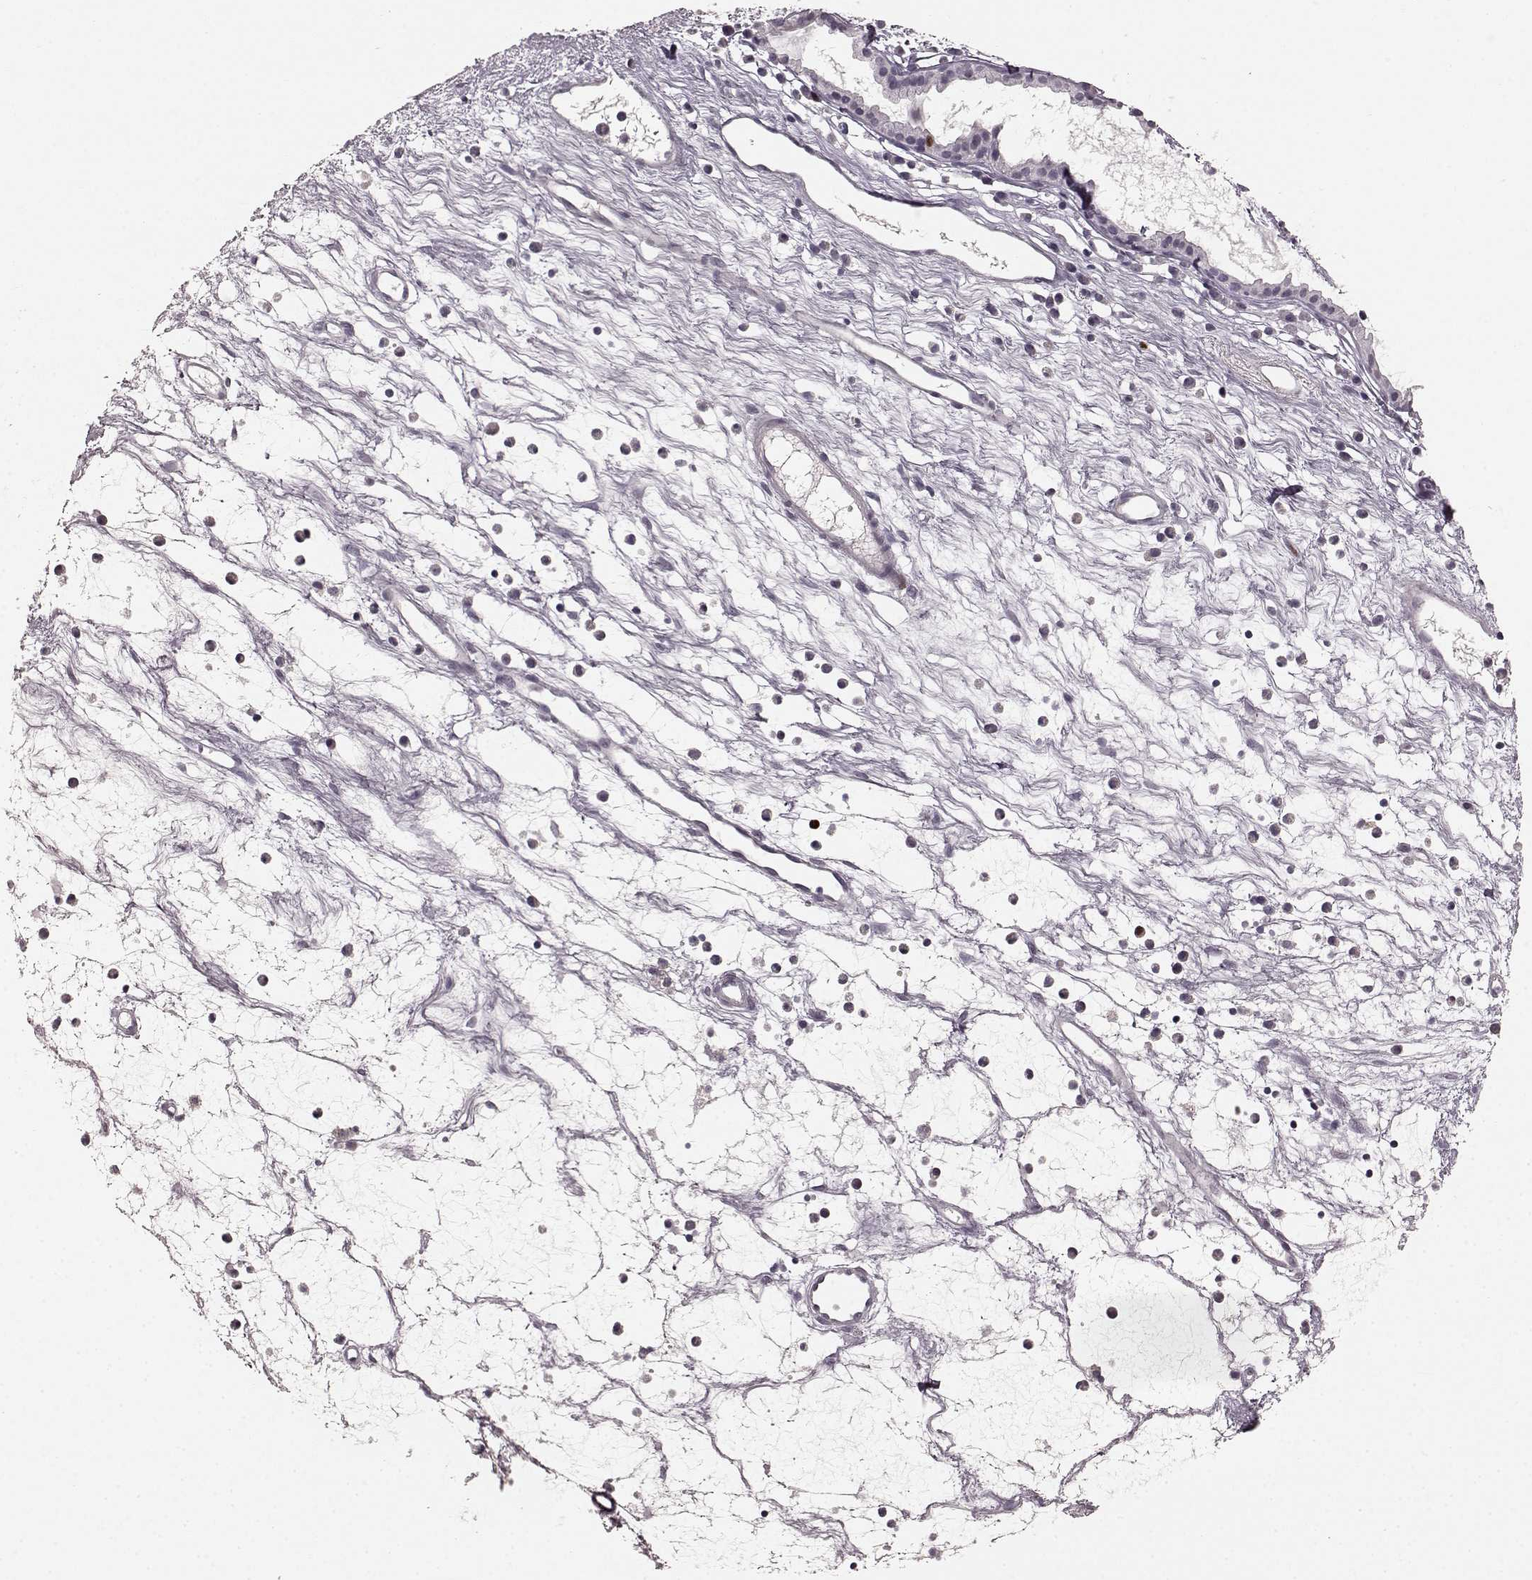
{"staining": {"intensity": "moderate", "quantity": "<25%", "location": "nuclear"}, "tissue": "nasopharynx", "cell_type": "Respiratory epithelial cells", "image_type": "normal", "snomed": [{"axis": "morphology", "description": "Normal tissue, NOS"}, {"axis": "topography", "description": "Nasopharynx"}], "caption": "There is low levels of moderate nuclear expression in respiratory epithelial cells of benign nasopharynx, as demonstrated by immunohistochemical staining (brown color).", "gene": "CCNA2", "patient": {"sex": "male", "age": 77}}